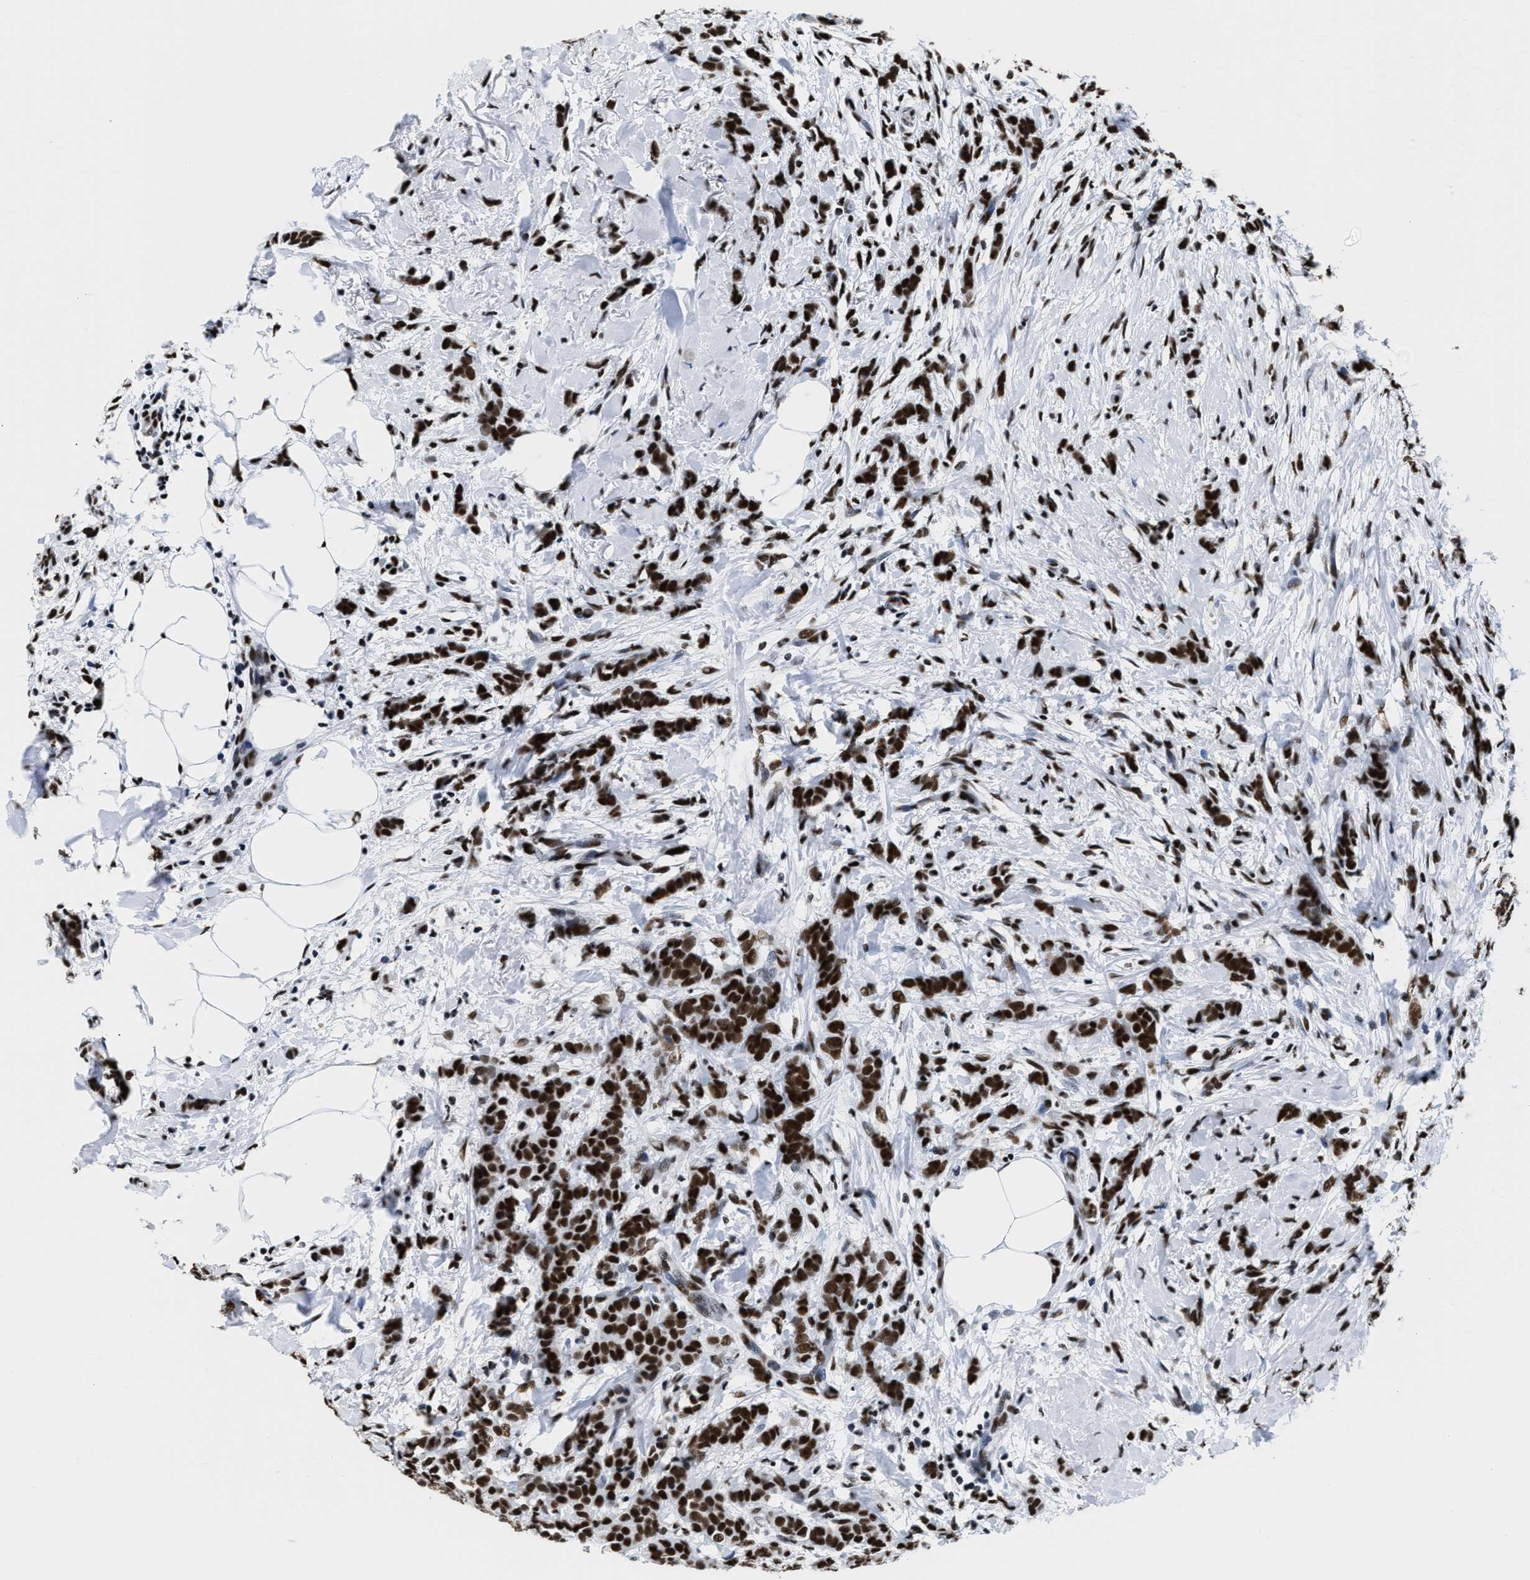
{"staining": {"intensity": "strong", "quantity": ">75%", "location": "nuclear"}, "tissue": "breast cancer", "cell_type": "Tumor cells", "image_type": "cancer", "snomed": [{"axis": "morphology", "description": "Lobular carcinoma, in situ"}, {"axis": "morphology", "description": "Lobular carcinoma"}, {"axis": "topography", "description": "Breast"}], "caption": "This histopathology image displays breast lobular carcinoma stained with immunohistochemistry to label a protein in brown. The nuclear of tumor cells show strong positivity for the protein. Nuclei are counter-stained blue.", "gene": "SMARCC2", "patient": {"sex": "female", "age": 41}}